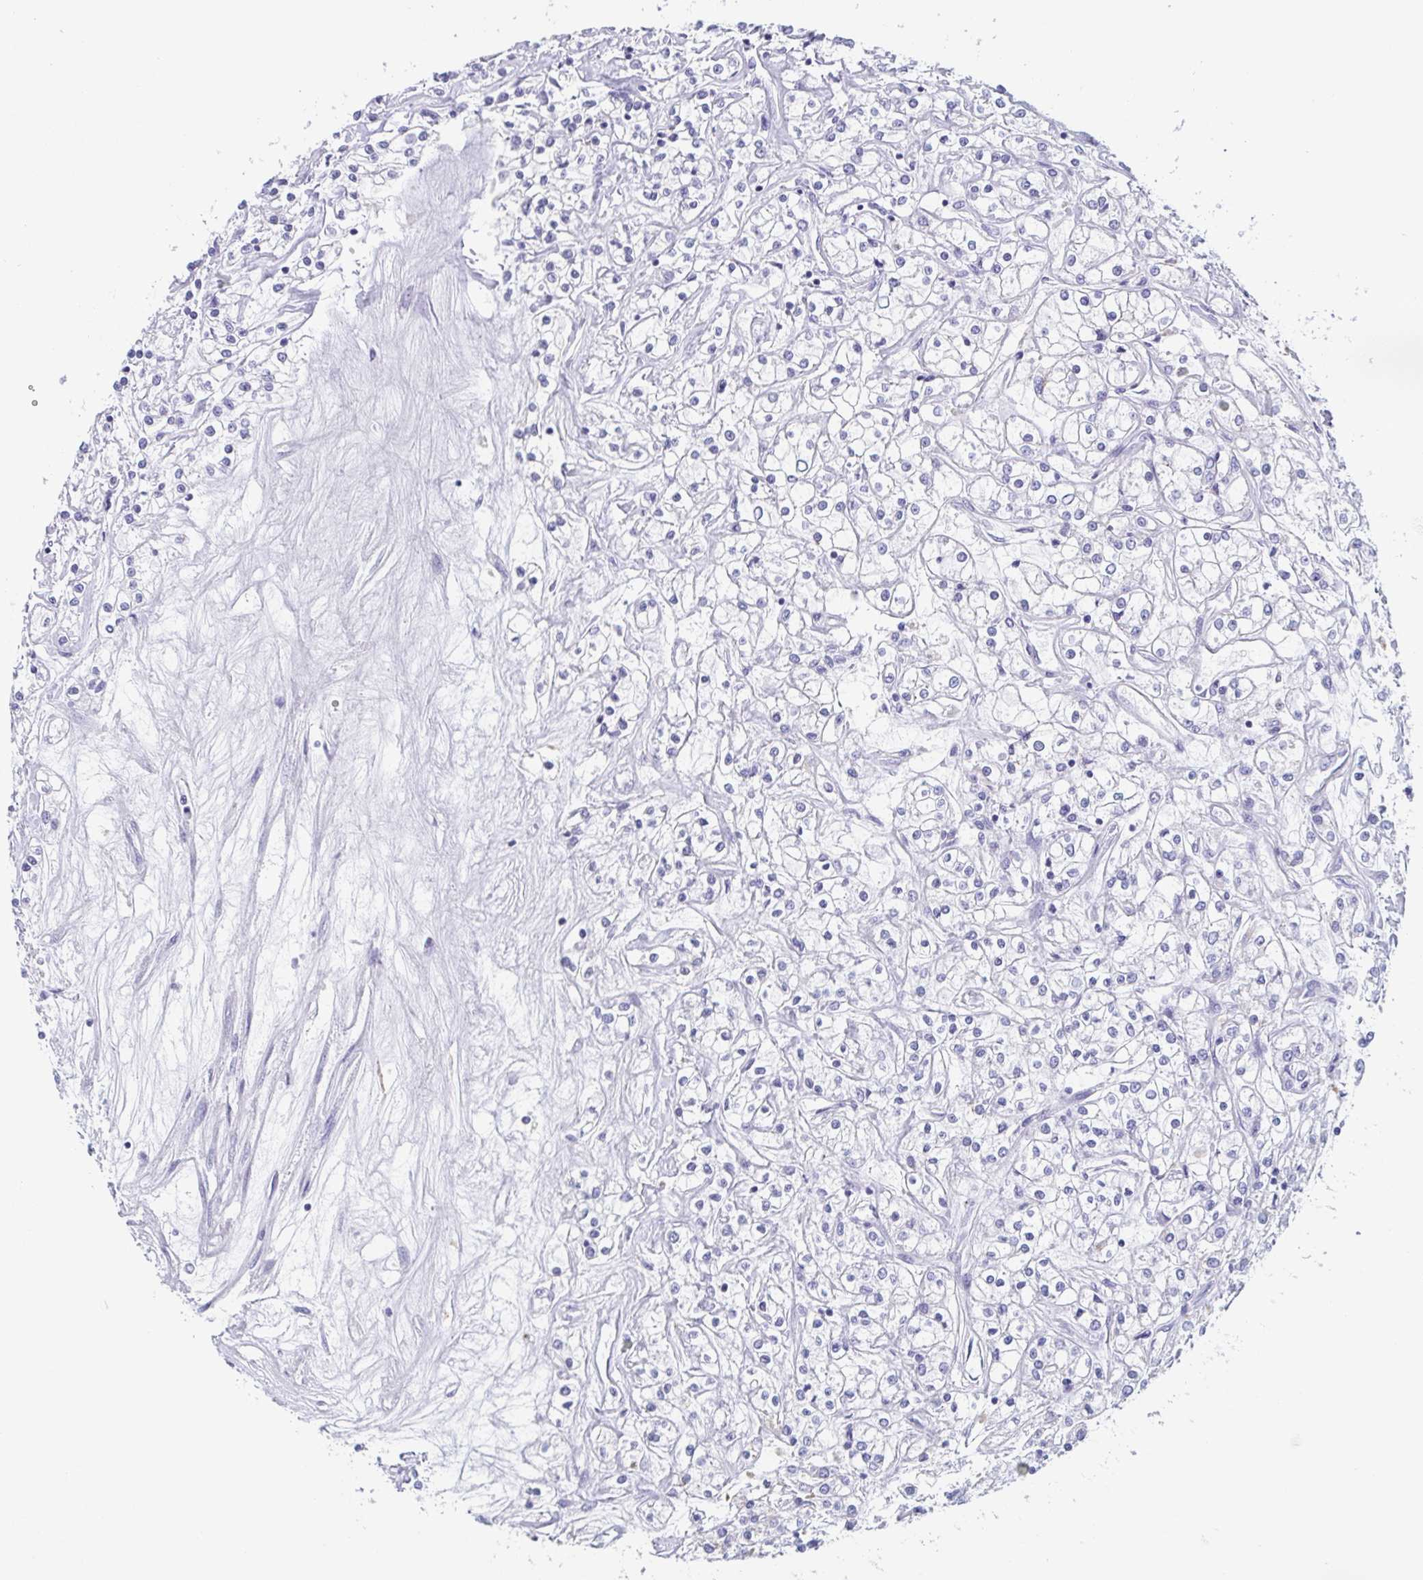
{"staining": {"intensity": "negative", "quantity": "none", "location": "none"}, "tissue": "renal cancer", "cell_type": "Tumor cells", "image_type": "cancer", "snomed": [{"axis": "morphology", "description": "Adenocarcinoma, NOS"}, {"axis": "topography", "description": "Kidney"}], "caption": "DAB immunohistochemical staining of renal cancer (adenocarcinoma) reveals no significant staining in tumor cells. (DAB (3,3'-diaminobenzidine) immunohistochemistry with hematoxylin counter stain).", "gene": "TAGLN3", "patient": {"sex": "female", "age": 59}}